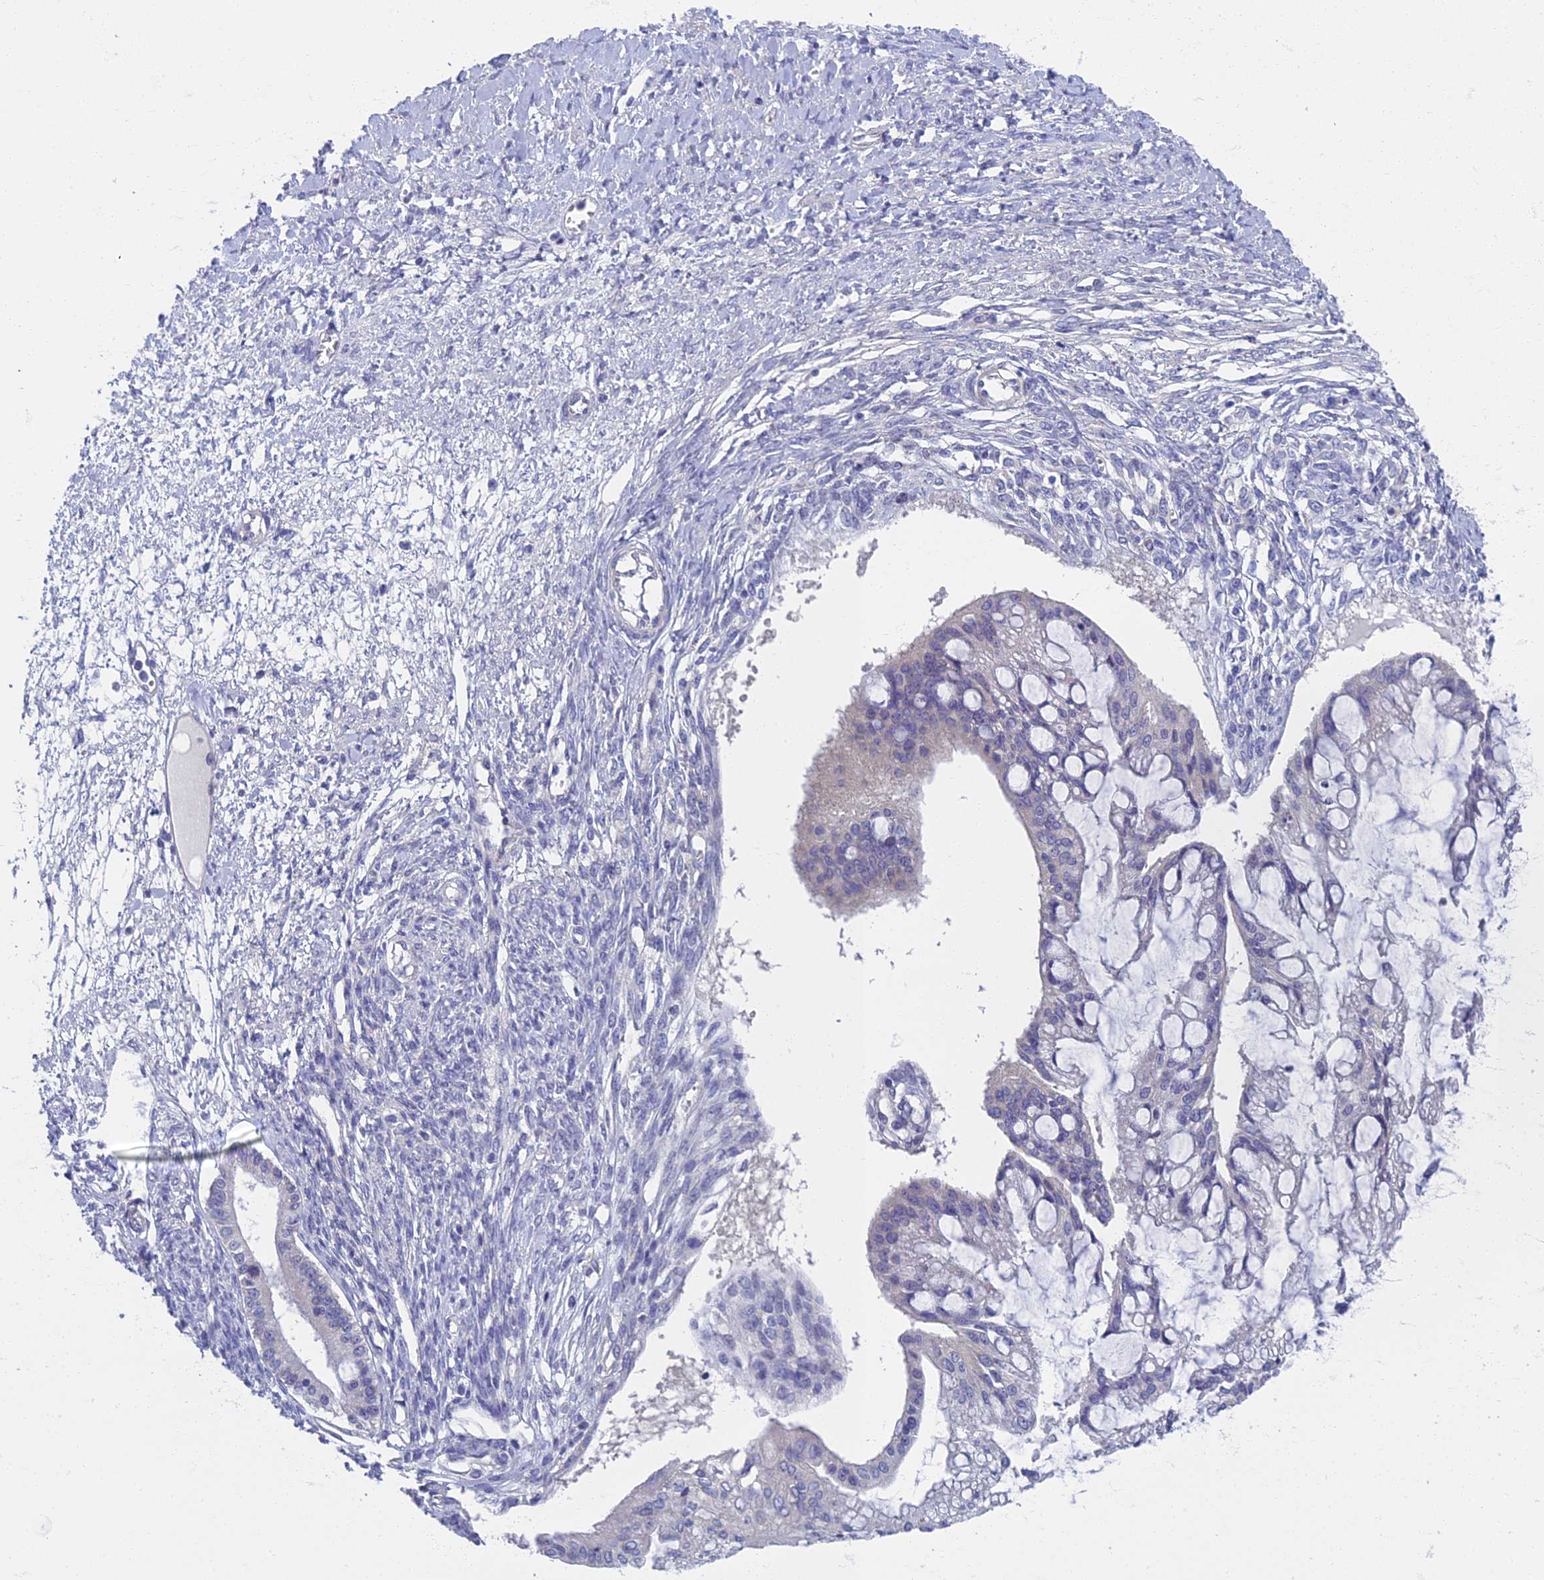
{"staining": {"intensity": "negative", "quantity": "none", "location": "none"}, "tissue": "ovarian cancer", "cell_type": "Tumor cells", "image_type": "cancer", "snomed": [{"axis": "morphology", "description": "Cystadenocarcinoma, mucinous, NOS"}, {"axis": "topography", "description": "Ovary"}], "caption": "IHC of human ovarian mucinous cystadenocarcinoma demonstrates no positivity in tumor cells.", "gene": "SPIN4", "patient": {"sex": "female", "age": 73}}